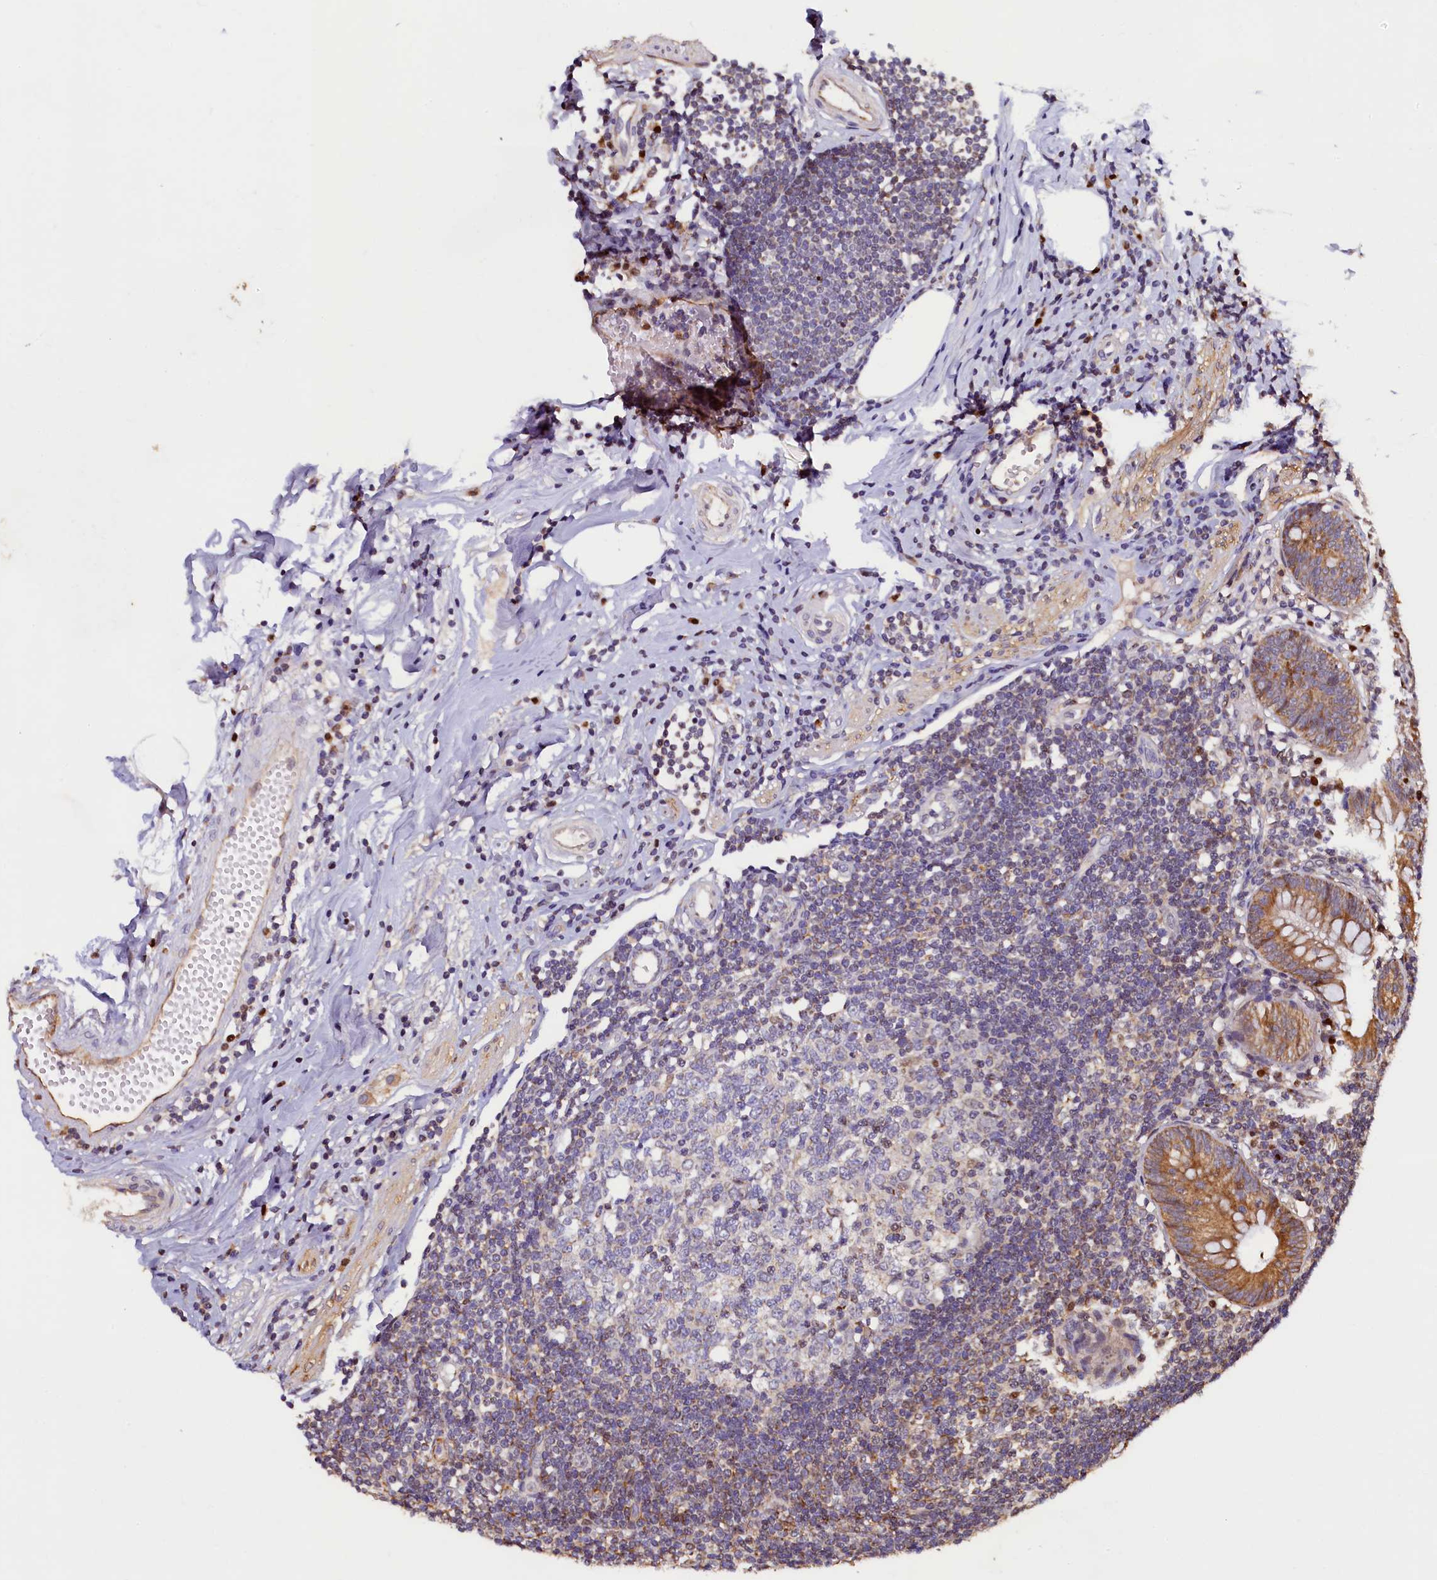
{"staining": {"intensity": "moderate", "quantity": ">75%", "location": "cytoplasmic/membranous"}, "tissue": "appendix", "cell_type": "Glandular cells", "image_type": "normal", "snomed": [{"axis": "morphology", "description": "Normal tissue, NOS"}, {"axis": "topography", "description": "Appendix"}], "caption": "A medium amount of moderate cytoplasmic/membranous expression is identified in approximately >75% of glandular cells in benign appendix.", "gene": "NCKAP5L", "patient": {"sex": "female", "age": 54}}